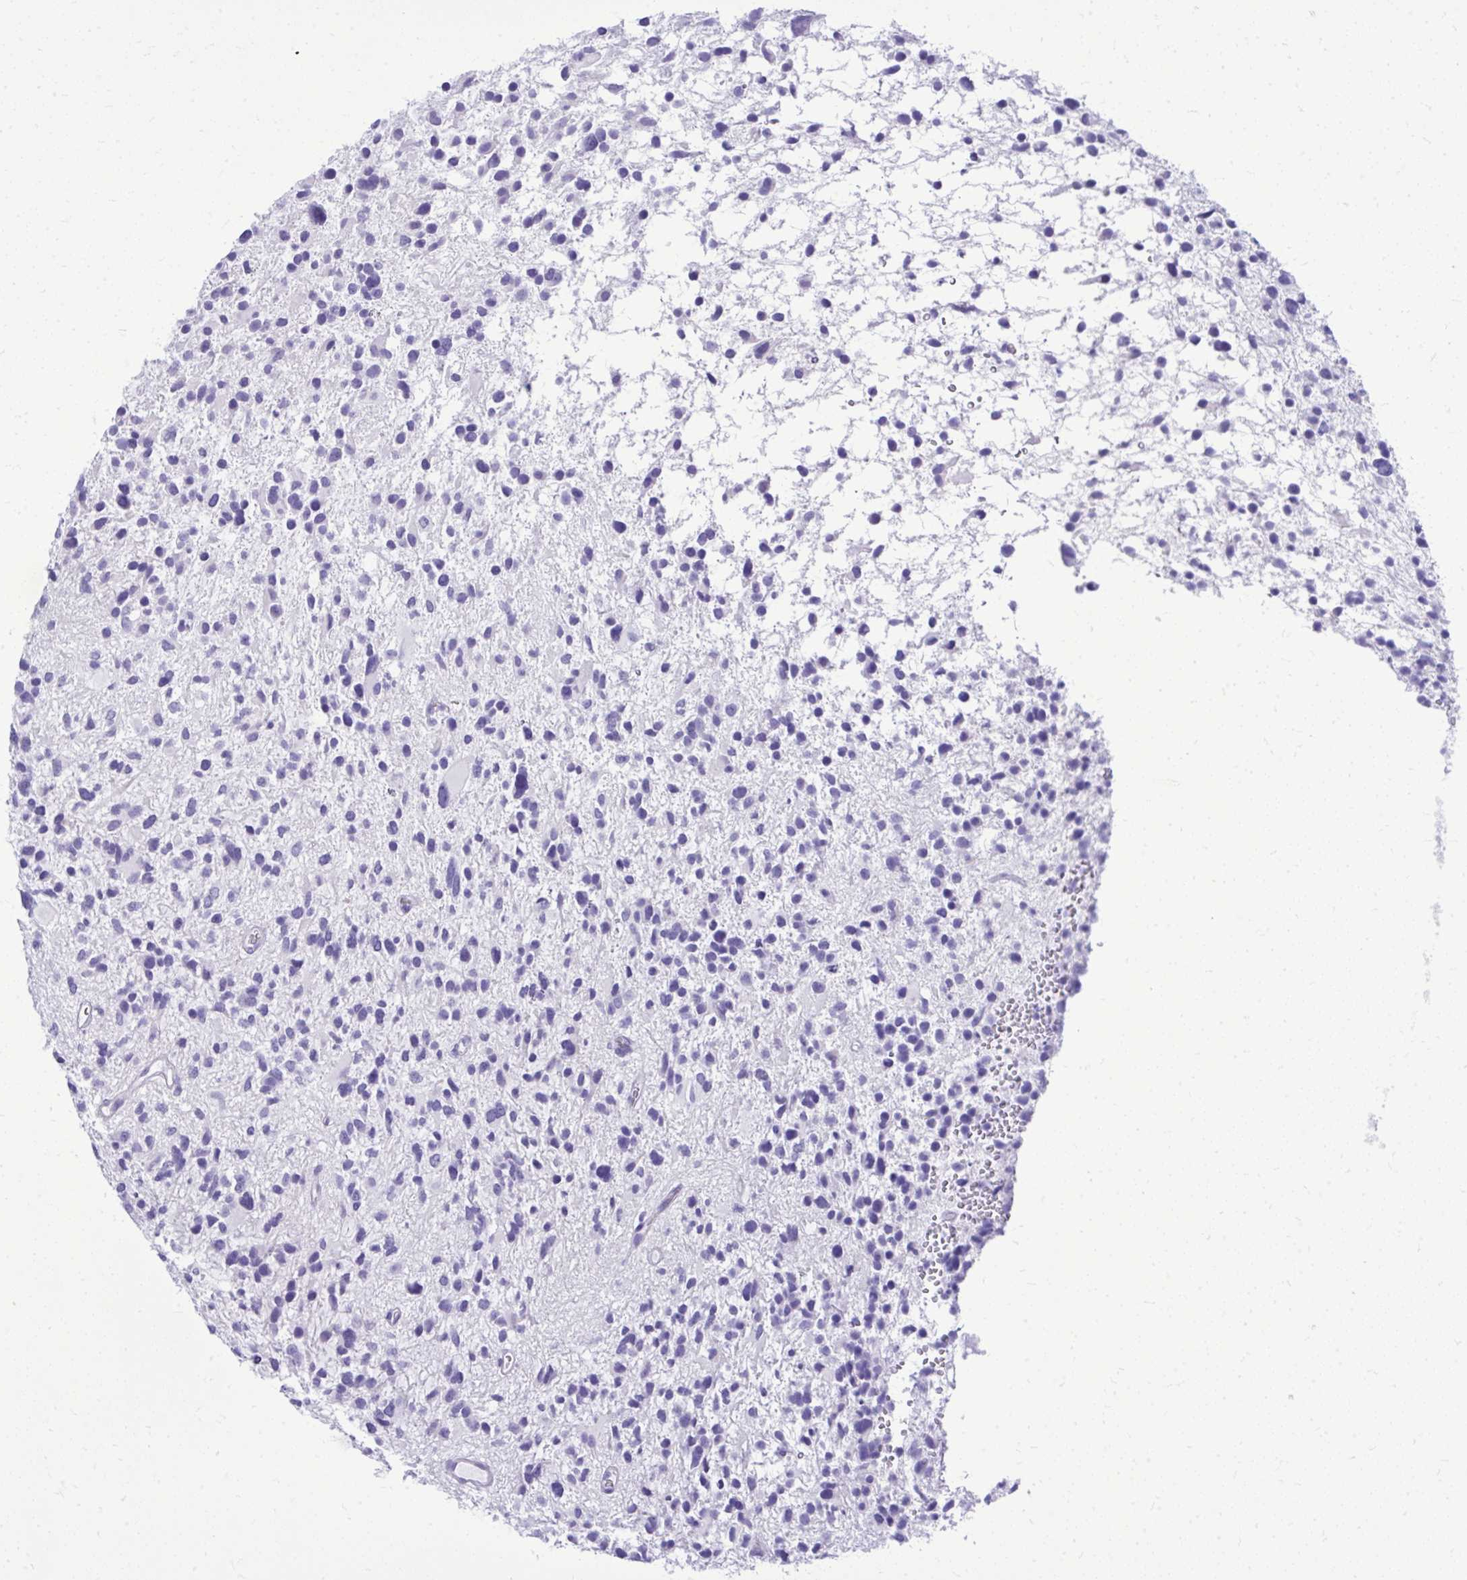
{"staining": {"intensity": "negative", "quantity": "none", "location": "none"}, "tissue": "glioma", "cell_type": "Tumor cells", "image_type": "cancer", "snomed": [{"axis": "morphology", "description": "Glioma, malignant, High grade"}, {"axis": "topography", "description": "Brain"}], "caption": "Glioma was stained to show a protein in brown. There is no significant expression in tumor cells.", "gene": "BCL6B", "patient": {"sex": "female", "age": 11}}